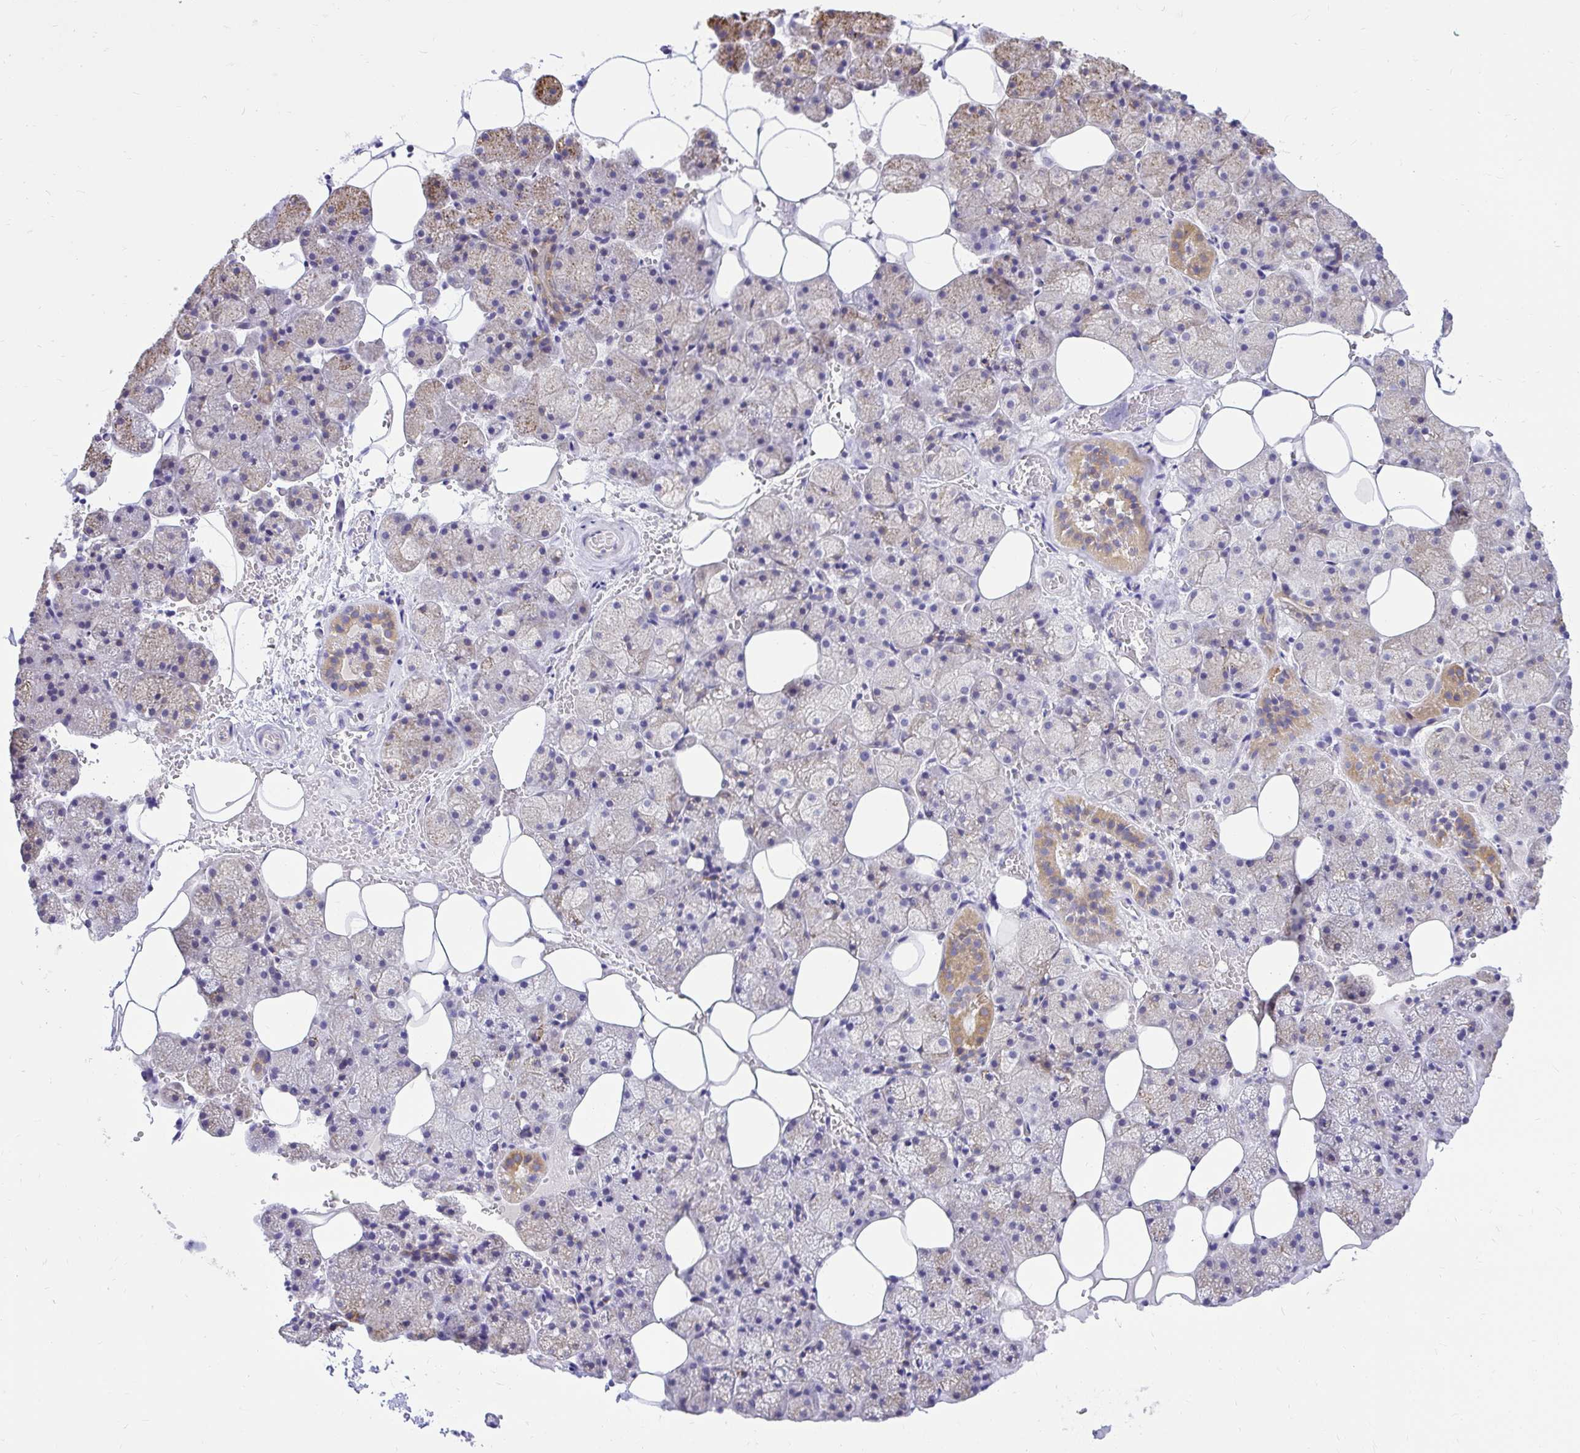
{"staining": {"intensity": "weak", "quantity": "25%-75%", "location": "cytoplasmic/membranous"}, "tissue": "salivary gland", "cell_type": "Glandular cells", "image_type": "normal", "snomed": [{"axis": "morphology", "description": "Normal tissue, NOS"}, {"axis": "topography", "description": "Salivary gland"}, {"axis": "topography", "description": "Peripheral nerve tissue"}], "caption": "Approximately 25%-75% of glandular cells in benign salivary gland show weak cytoplasmic/membranous protein expression as visualized by brown immunohistochemical staining.", "gene": "PKN3", "patient": {"sex": "male", "age": 38}}